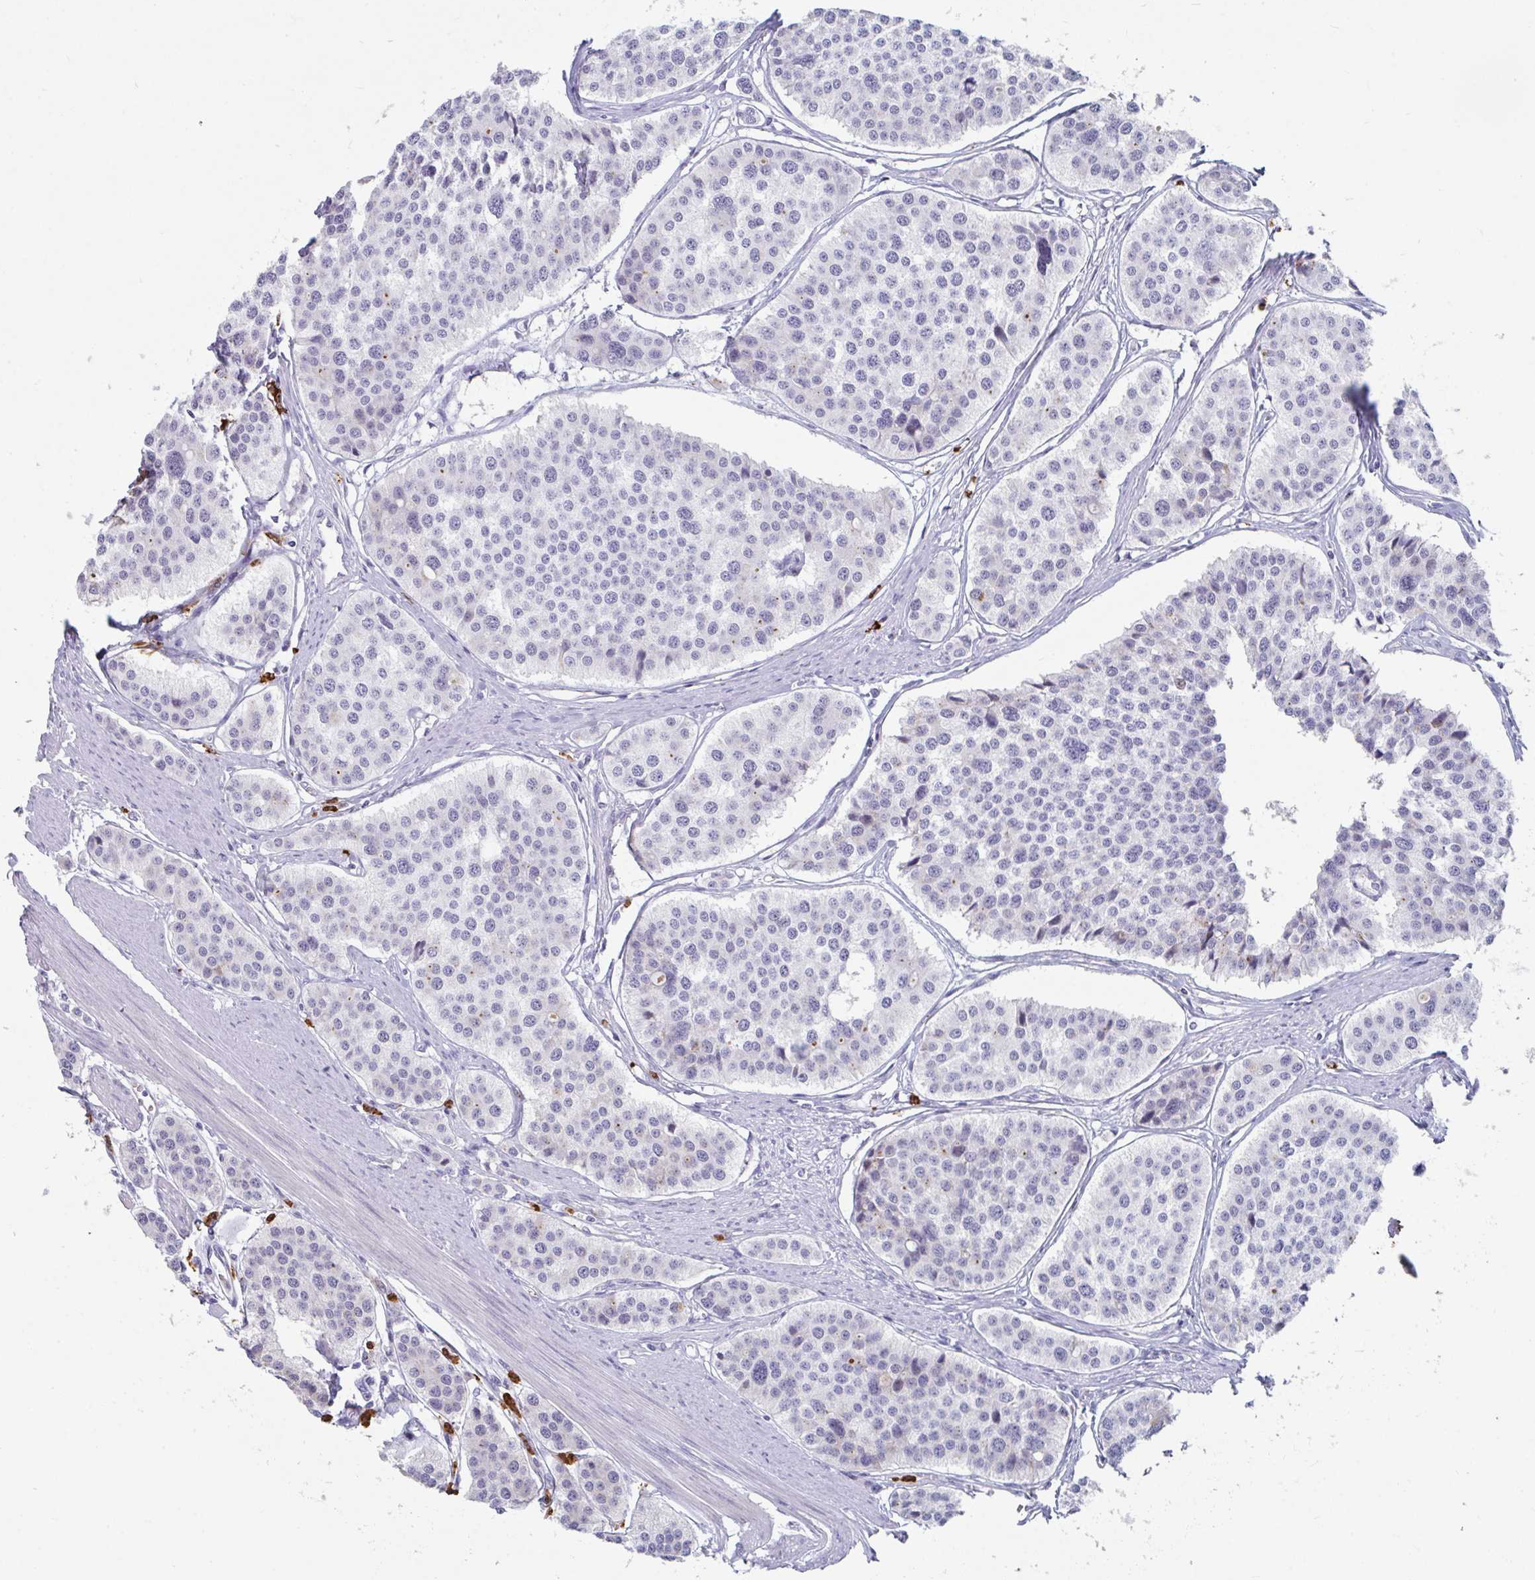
{"staining": {"intensity": "negative", "quantity": "none", "location": "none"}, "tissue": "carcinoid", "cell_type": "Tumor cells", "image_type": "cancer", "snomed": [{"axis": "morphology", "description": "Carcinoid, malignant, NOS"}, {"axis": "topography", "description": "Small intestine"}], "caption": "Micrograph shows no significant protein positivity in tumor cells of carcinoid. The staining is performed using DAB (3,3'-diaminobenzidine) brown chromogen with nuclei counter-stained in using hematoxylin.", "gene": "RUBCN", "patient": {"sex": "male", "age": 60}}